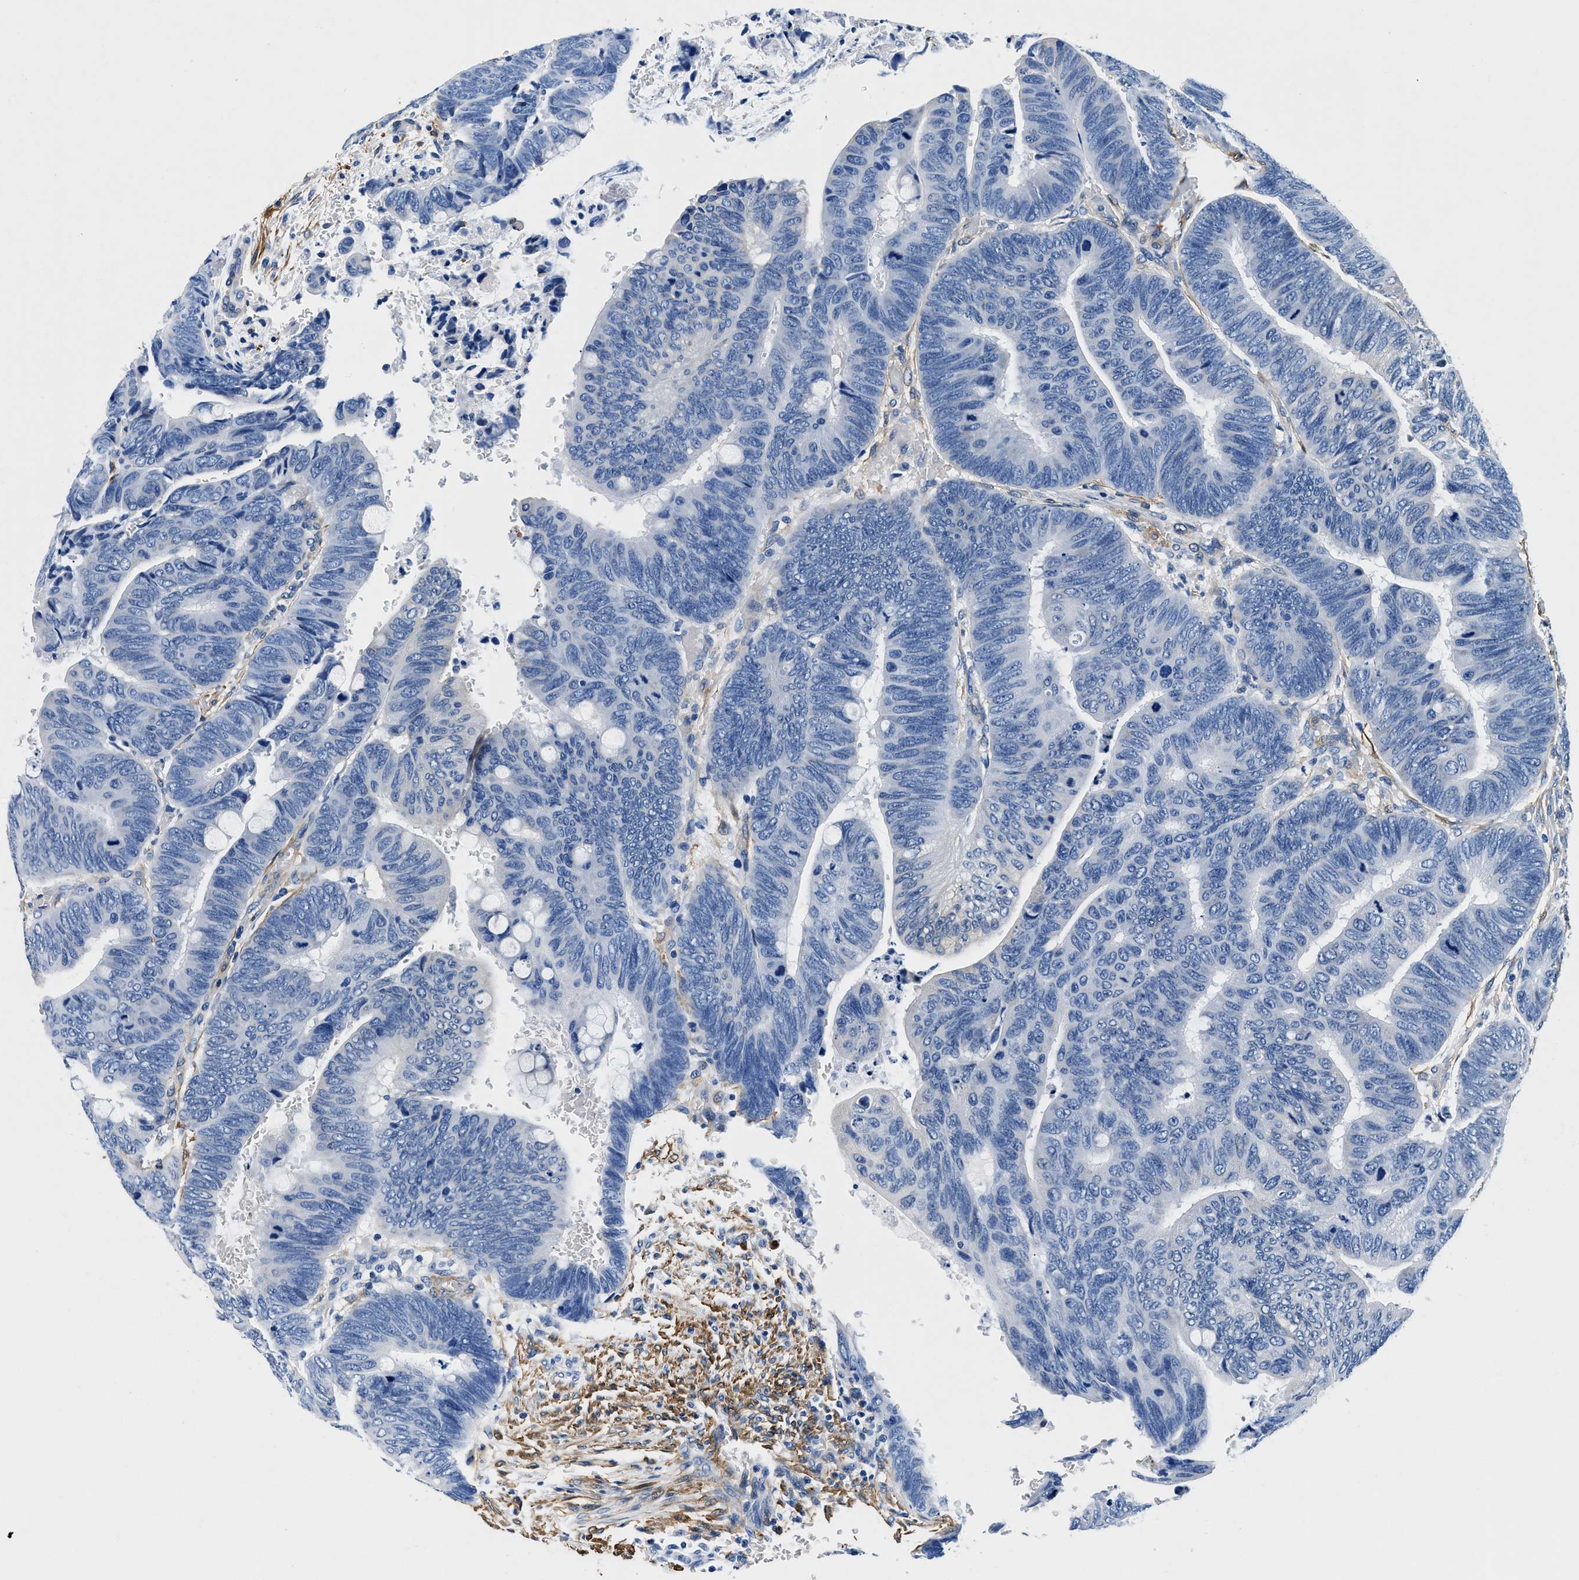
{"staining": {"intensity": "negative", "quantity": "none", "location": "none"}, "tissue": "colorectal cancer", "cell_type": "Tumor cells", "image_type": "cancer", "snomed": [{"axis": "morphology", "description": "Normal tissue, NOS"}, {"axis": "morphology", "description": "Adenocarcinoma, NOS"}, {"axis": "topography", "description": "Rectum"}], "caption": "A photomicrograph of colorectal cancer stained for a protein displays no brown staining in tumor cells. The staining is performed using DAB brown chromogen with nuclei counter-stained in using hematoxylin.", "gene": "TEX261", "patient": {"sex": "male", "age": 92}}